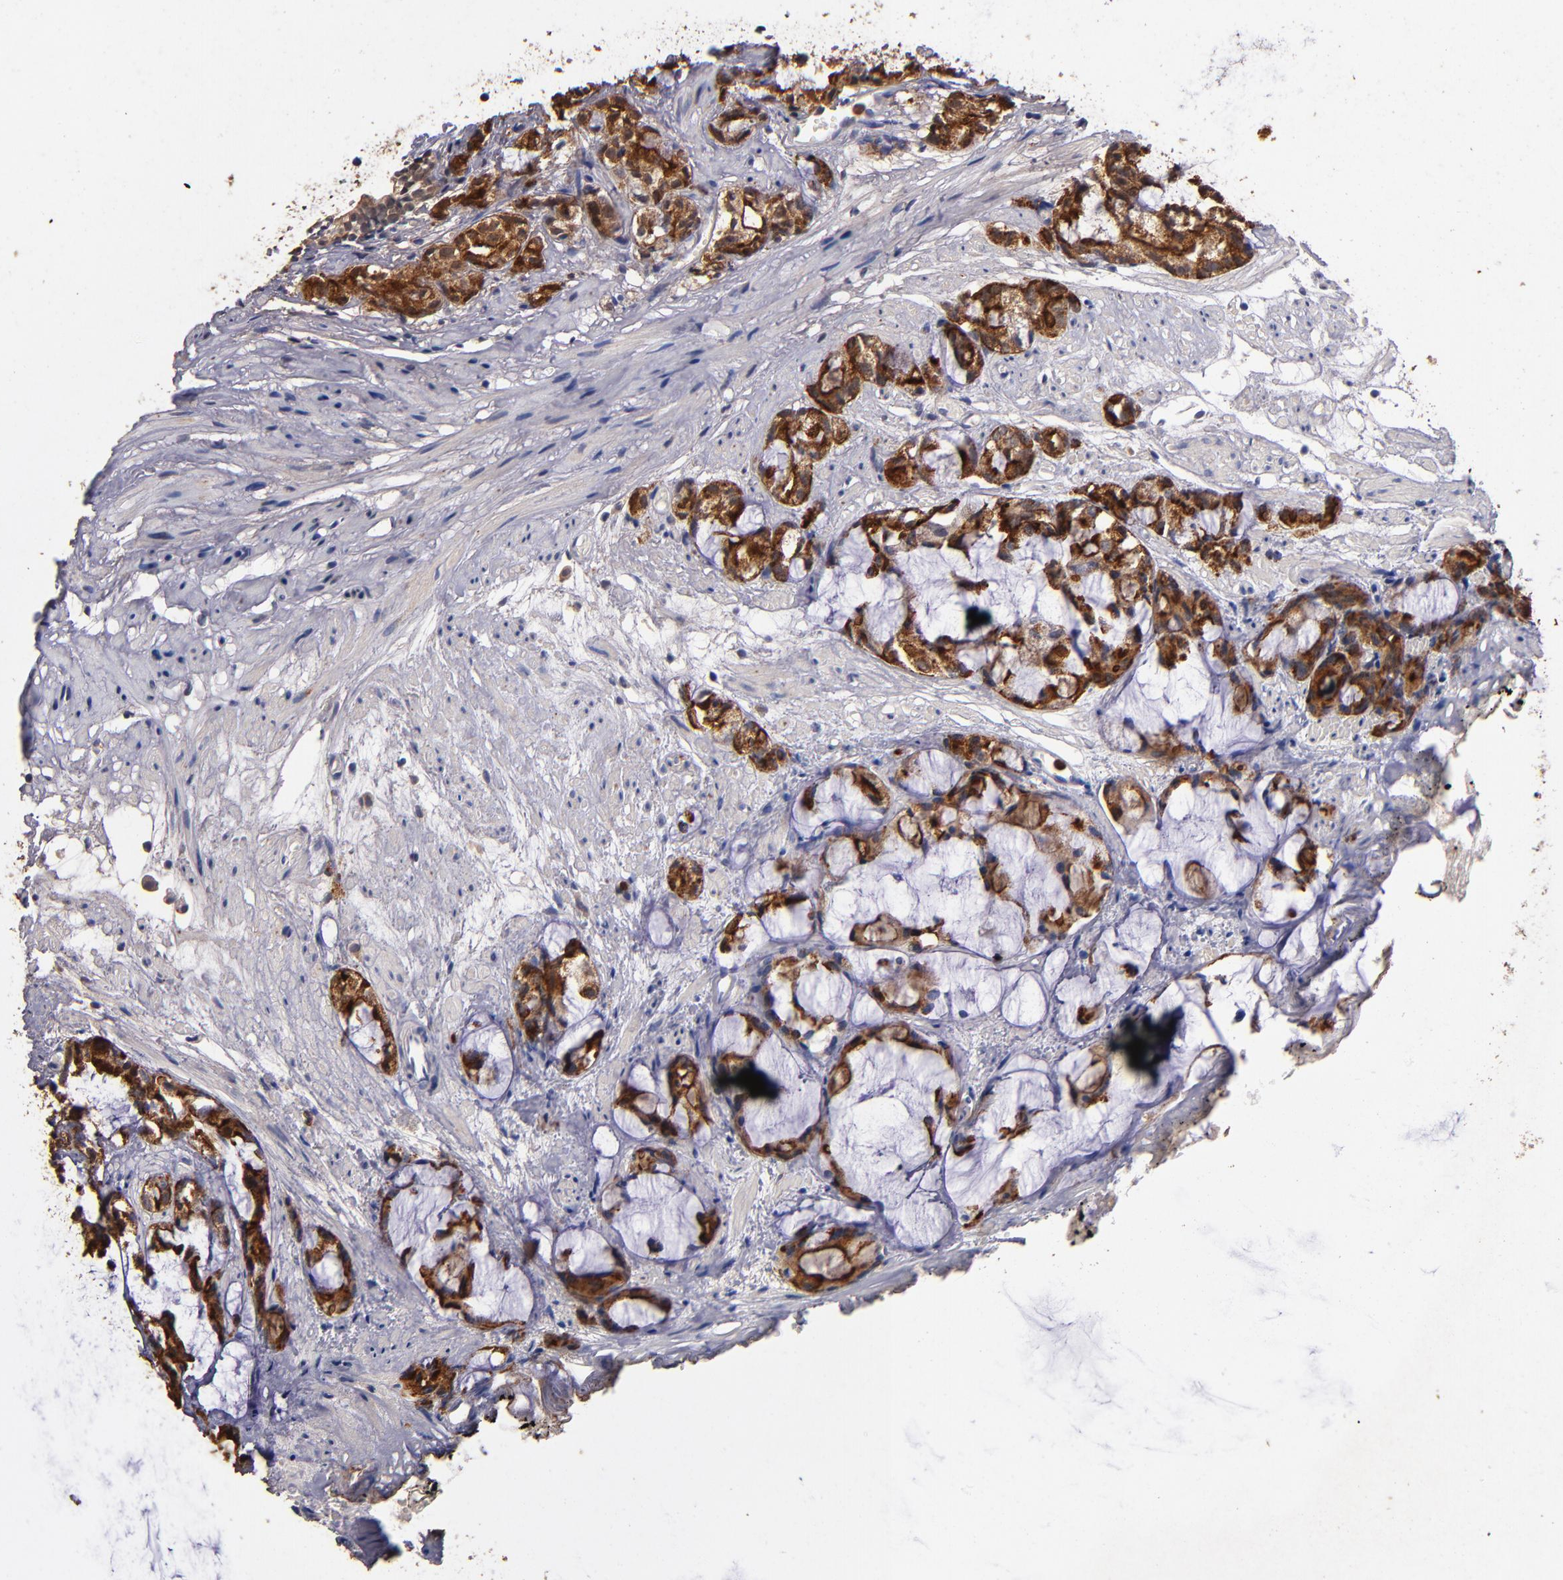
{"staining": {"intensity": "strong", "quantity": ">75%", "location": "cytoplasmic/membranous"}, "tissue": "prostate cancer", "cell_type": "Tumor cells", "image_type": "cancer", "snomed": [{"axis": "morphology", "description": "Adenocarcinoma, High grade"}, {"axis": "topography", "description": "Prostate"}], "caption": "Immunohistochemistry (IHC) photomicrograph of prostate high-grade adenocarcinoma stained for a protein (brown), which reveals high levels of strong cytoplasmic/membranous positivity in approximately >75% of tumor cells.", "gene": "TTLL12", "patient": {"sex": "male", "age": 85}}